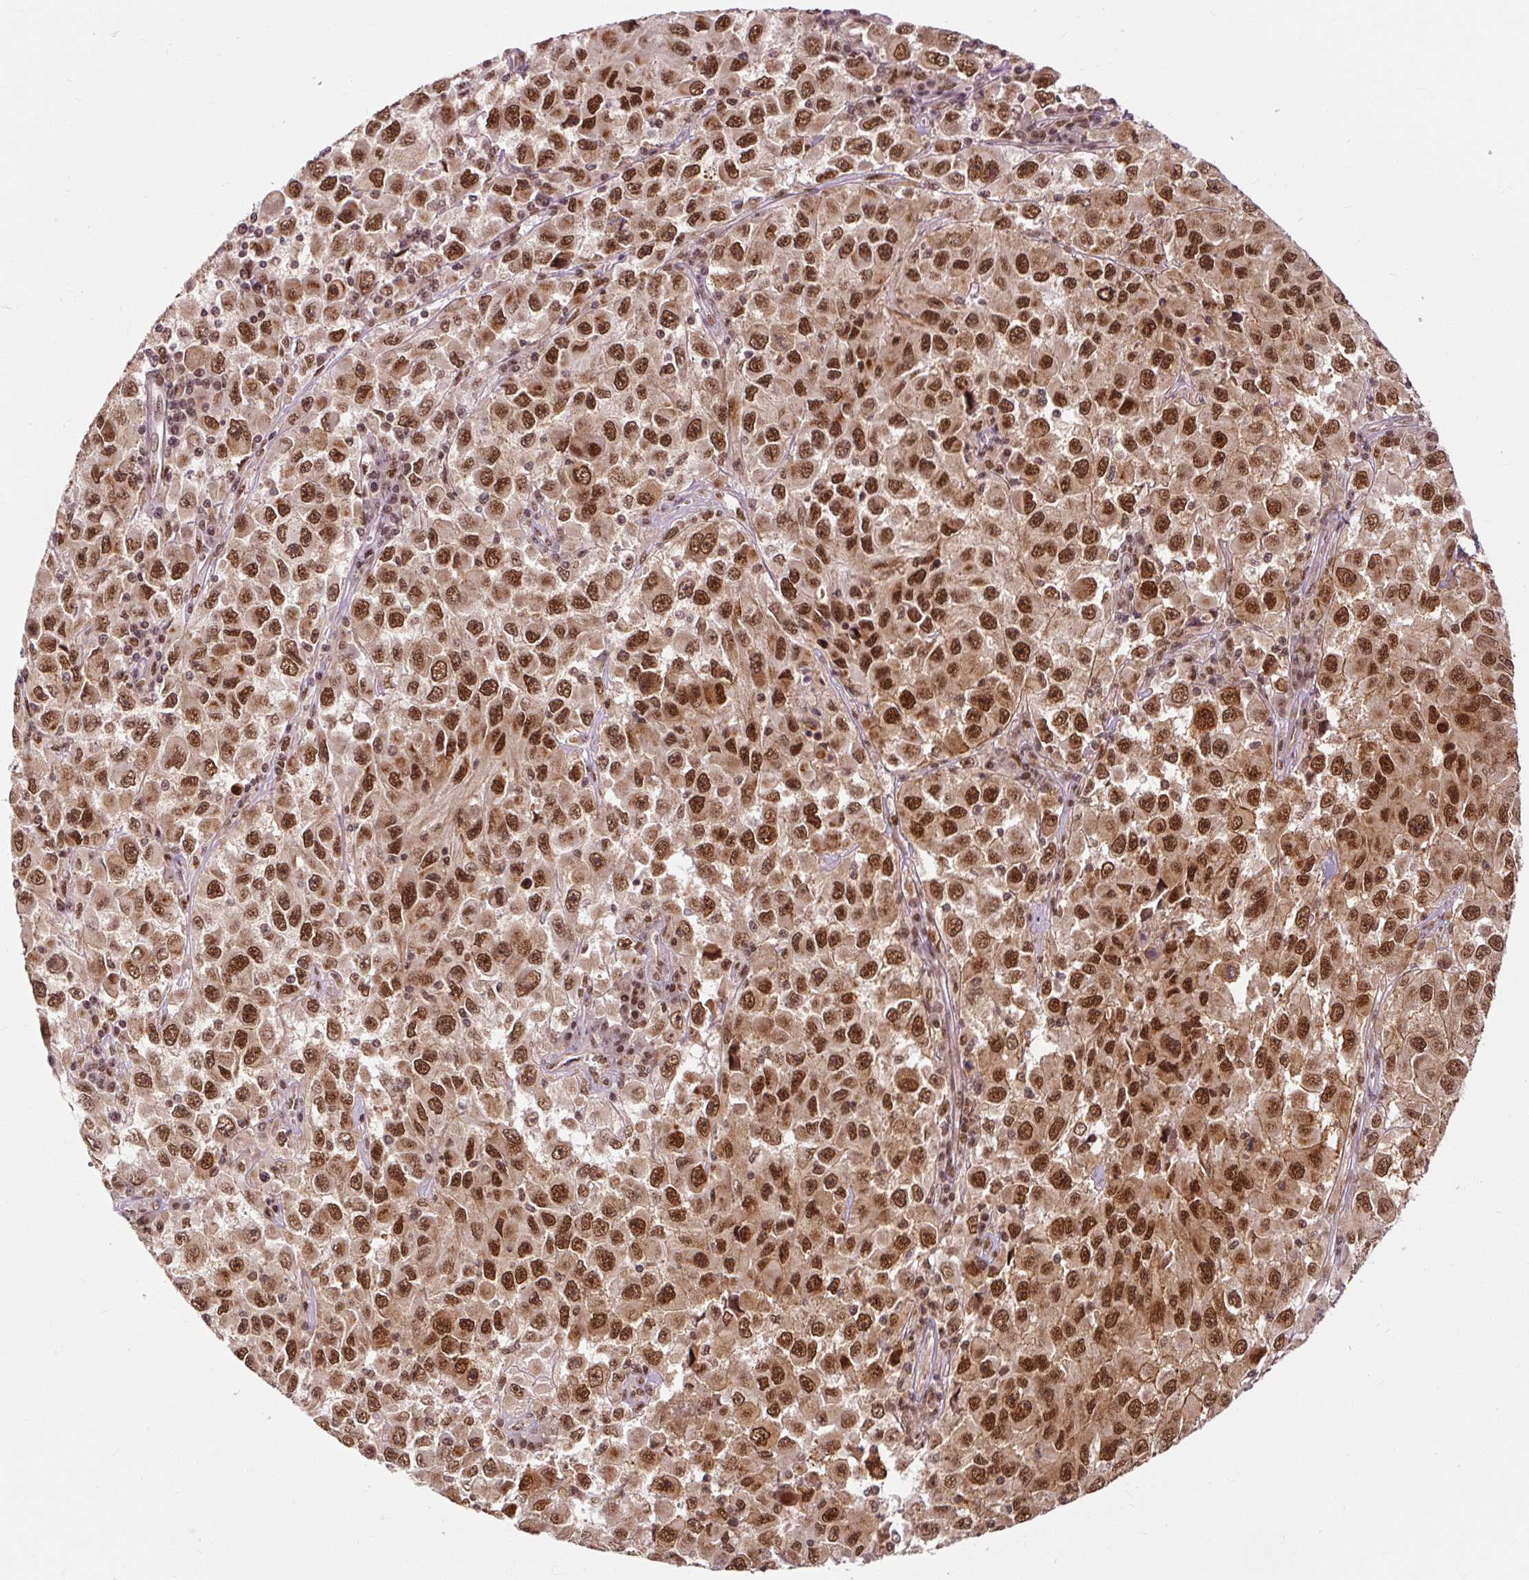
{"staining": {"intensity": "strong", "quantity": ">75%", "location": "cytoplasmic/membranous,nuclear"}, "tissue": "melanoma", "cell_type": "Tumor cells", "image_type": "cancer", "snomed": [{"axis": "morphology", "description": "Malignant melanoma, Metastatic site"}, {"axis": "topography", "description": "Lymph node"}], "caption": "Brown immunohistochemical staining in malignant melanoma (metastatic site) demonstrates strong cytoplasmic/membranous and nuclear positivity in about >75% of tumor cells.", "gene": "CSTF1", "patient": {"sex": "female", "age": 67}}